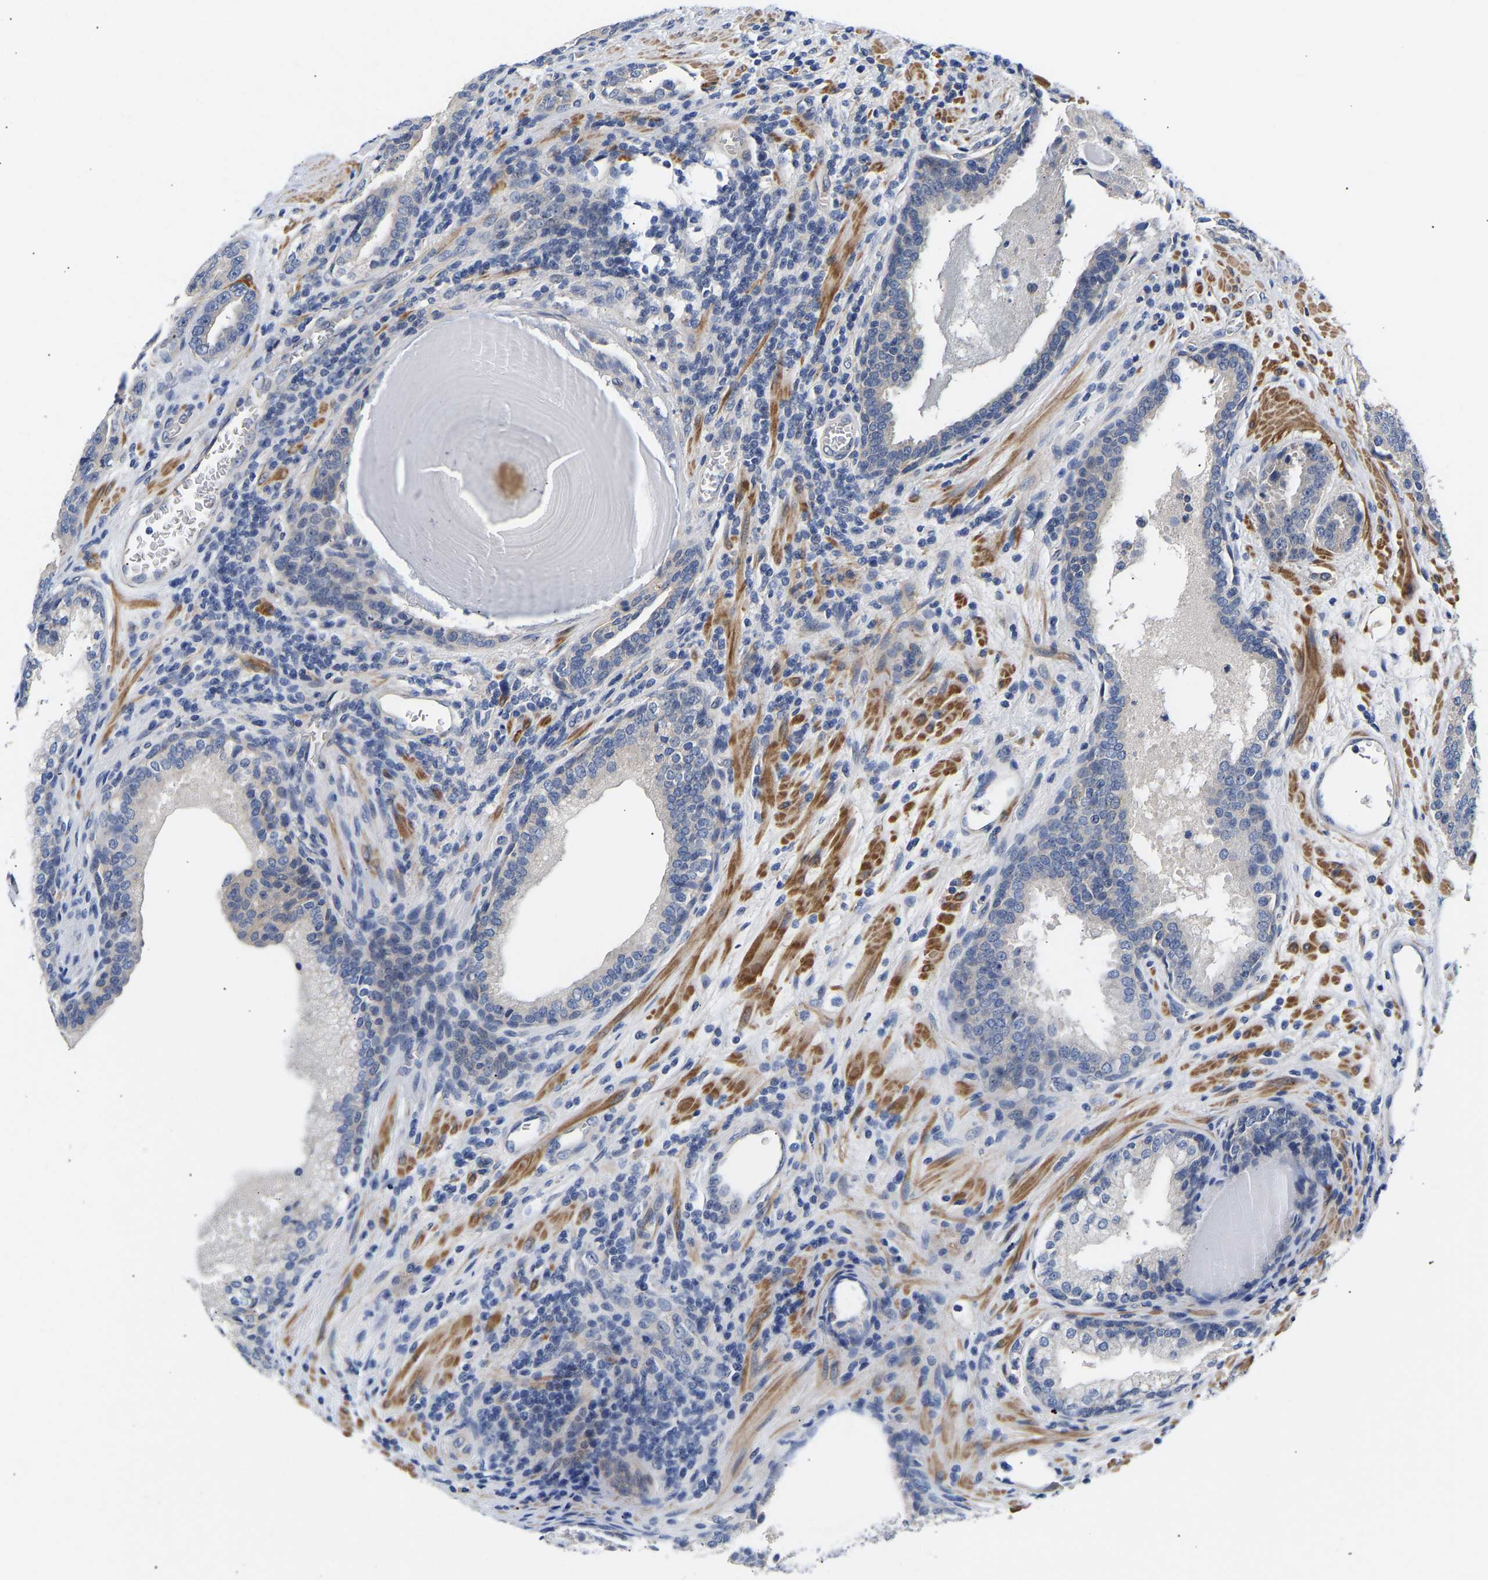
{"staining": {"intensity": "negative", "quantity": "none", "location": "none"}, "tissue": "prostate cancer", "cell_type": "Tumor cells", "image_type": "cancer", "snomed": [{"axis": "morphology", "description": "Adenocarcinoma, High grade"}, {"axis": "topography", "description": "Prostate"}], "caption": "Immunohistochemistry micrograph of high-grade adenocarcinoma (prostate) stained for a protein (brown), which demonstrates no expression in tumor cells.", "gene": "KASH5", "patient": {"sex": "male", "age": 60}}